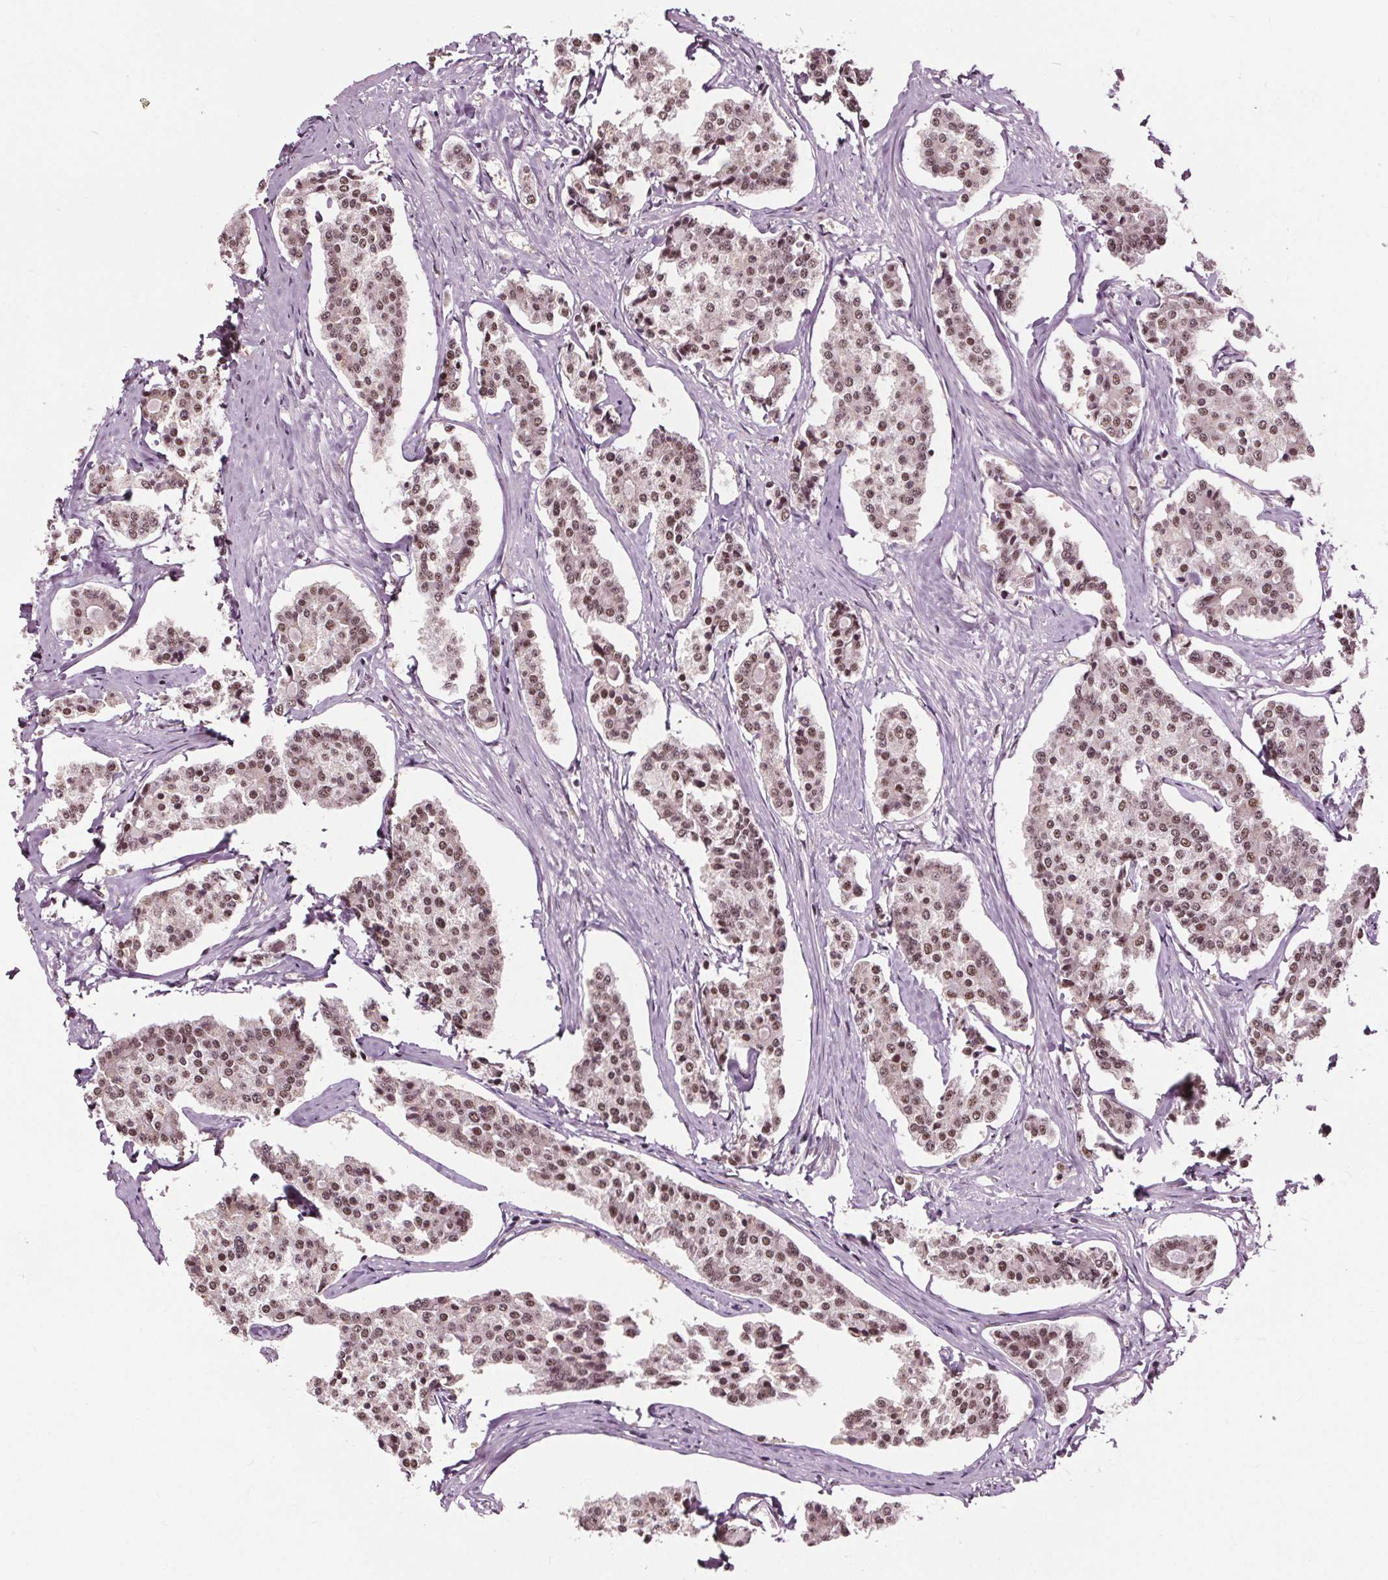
{"staining": {"intensity": "moderate", "quantity": ">75%", "location": "nuclear"}, "tissue": "carcinoid", "cell_type": "Tumor cells", "image_type": "cancer", "snomed": [{"axis": "morphology", "description": "Carcinoid, malignant, NOS"}, {"axis": "topography", "description": "Small intestine"}], "caption": "A photomicrograph showing moderate nuclear positivity in about >75% of tumor cells in malignant carcinoid, as visualized by brown immunohistochemical staining.", "gene": "IWS1", "patient": {"sex": "female", "age": 65}}